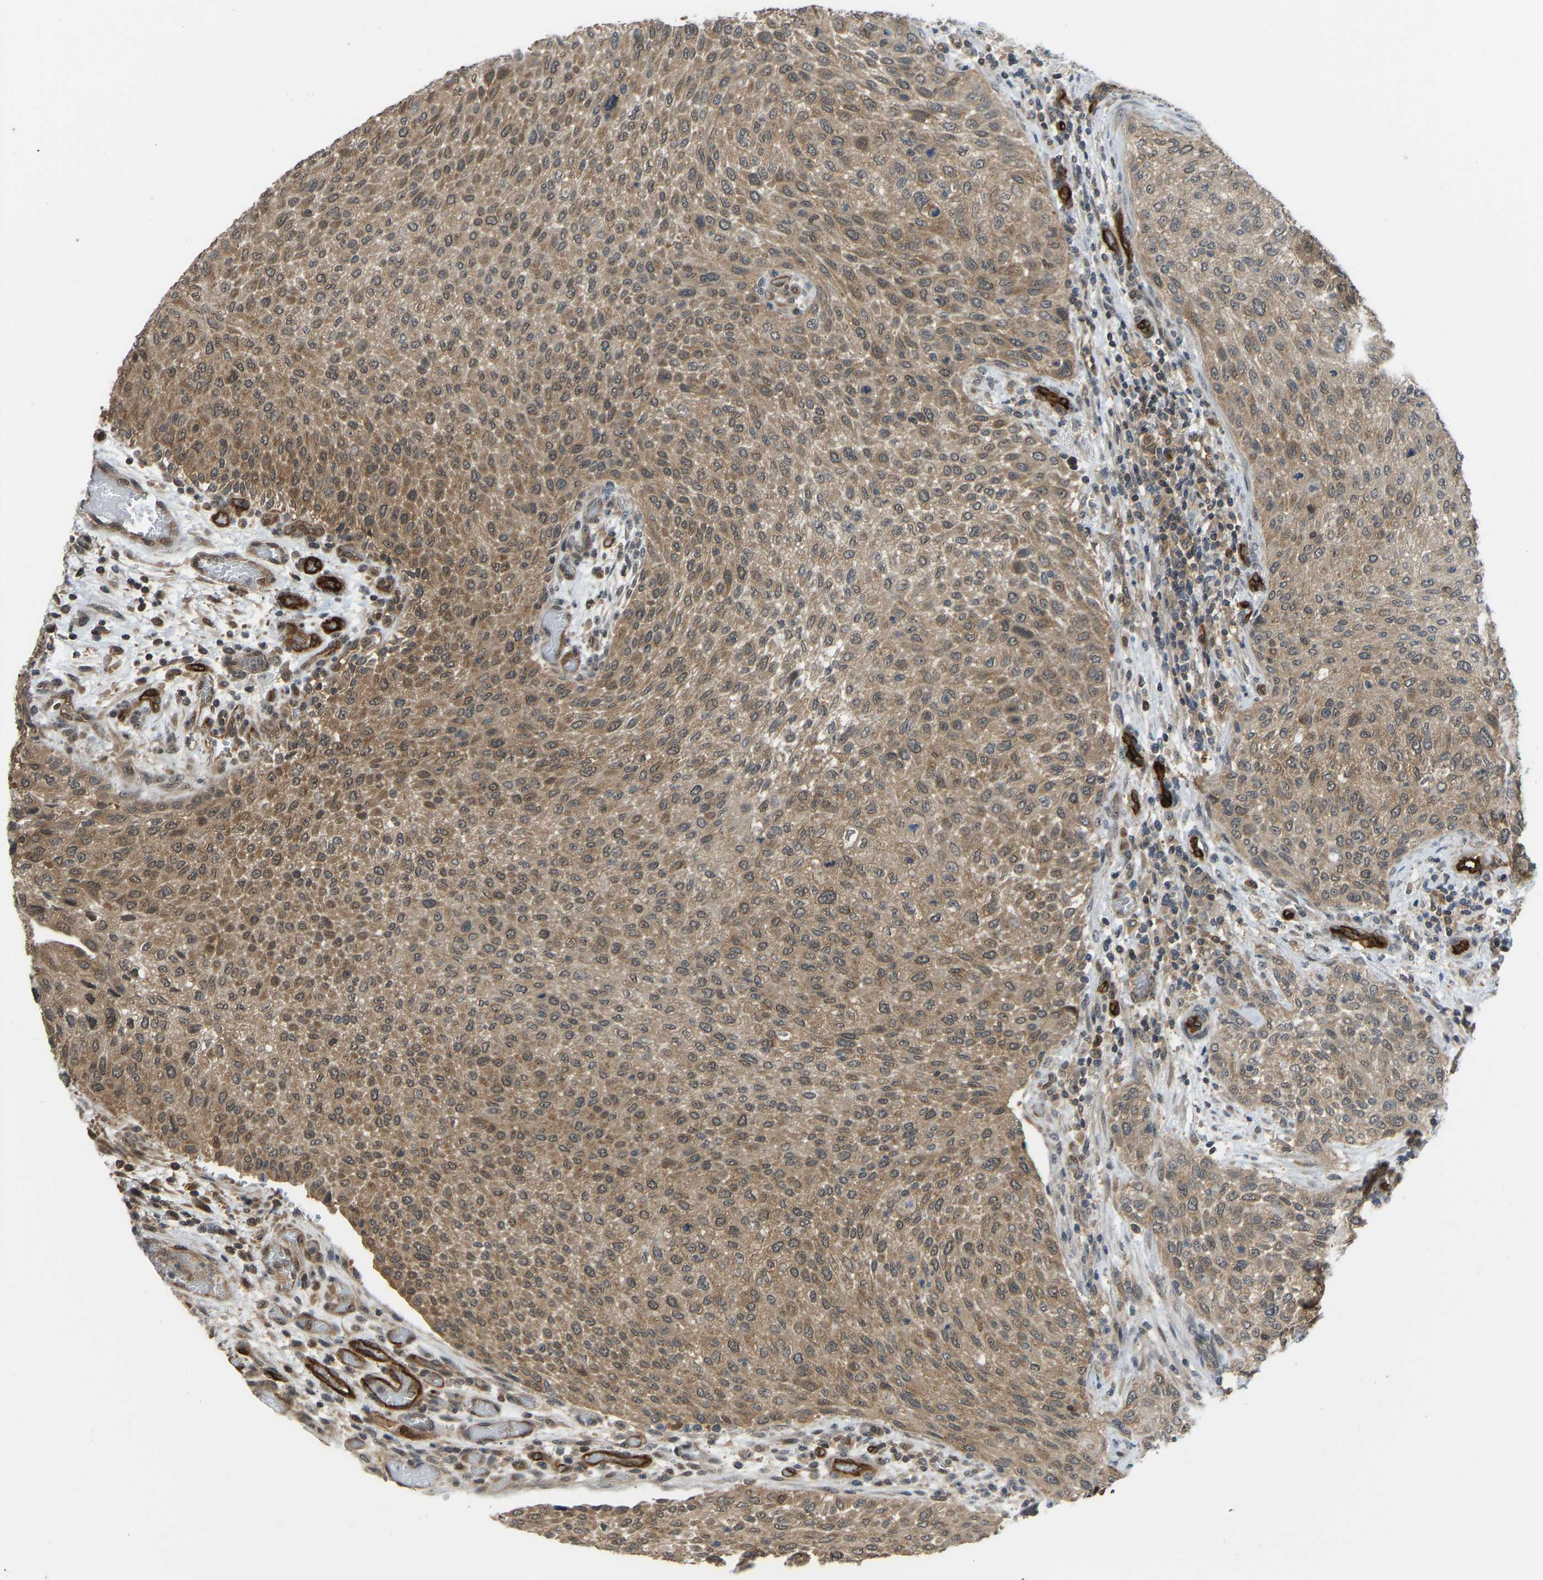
{"staining": {"intensity": "moderate", "quantity": ">75%", "location": "cytoplasmic/membranous,nuclear"}, "tissue": "urothelial cancer", "cell_type": "Tumor cells", "image_type": "cancer", "snomed": [{"axis": "morphology", "description": "Urothelial carcinoma, Low grade"}, {"axis": "morphology", "description": "Urothelial carcinoma, High grade"}, {"axis": "topography", "description": "Urinary bladder"}], "caption": "A brown stain shows moderate cytoplasmic/membranous and nuclear expression of a protein in human urothelial cancer tumor cells. The staining was performed using DAB, with brown indicating positive protein expression. Nuclei are stained blue with hematoxylin.", "gene": "CCT8", "patient": {"sex": "male", "age": 35}}